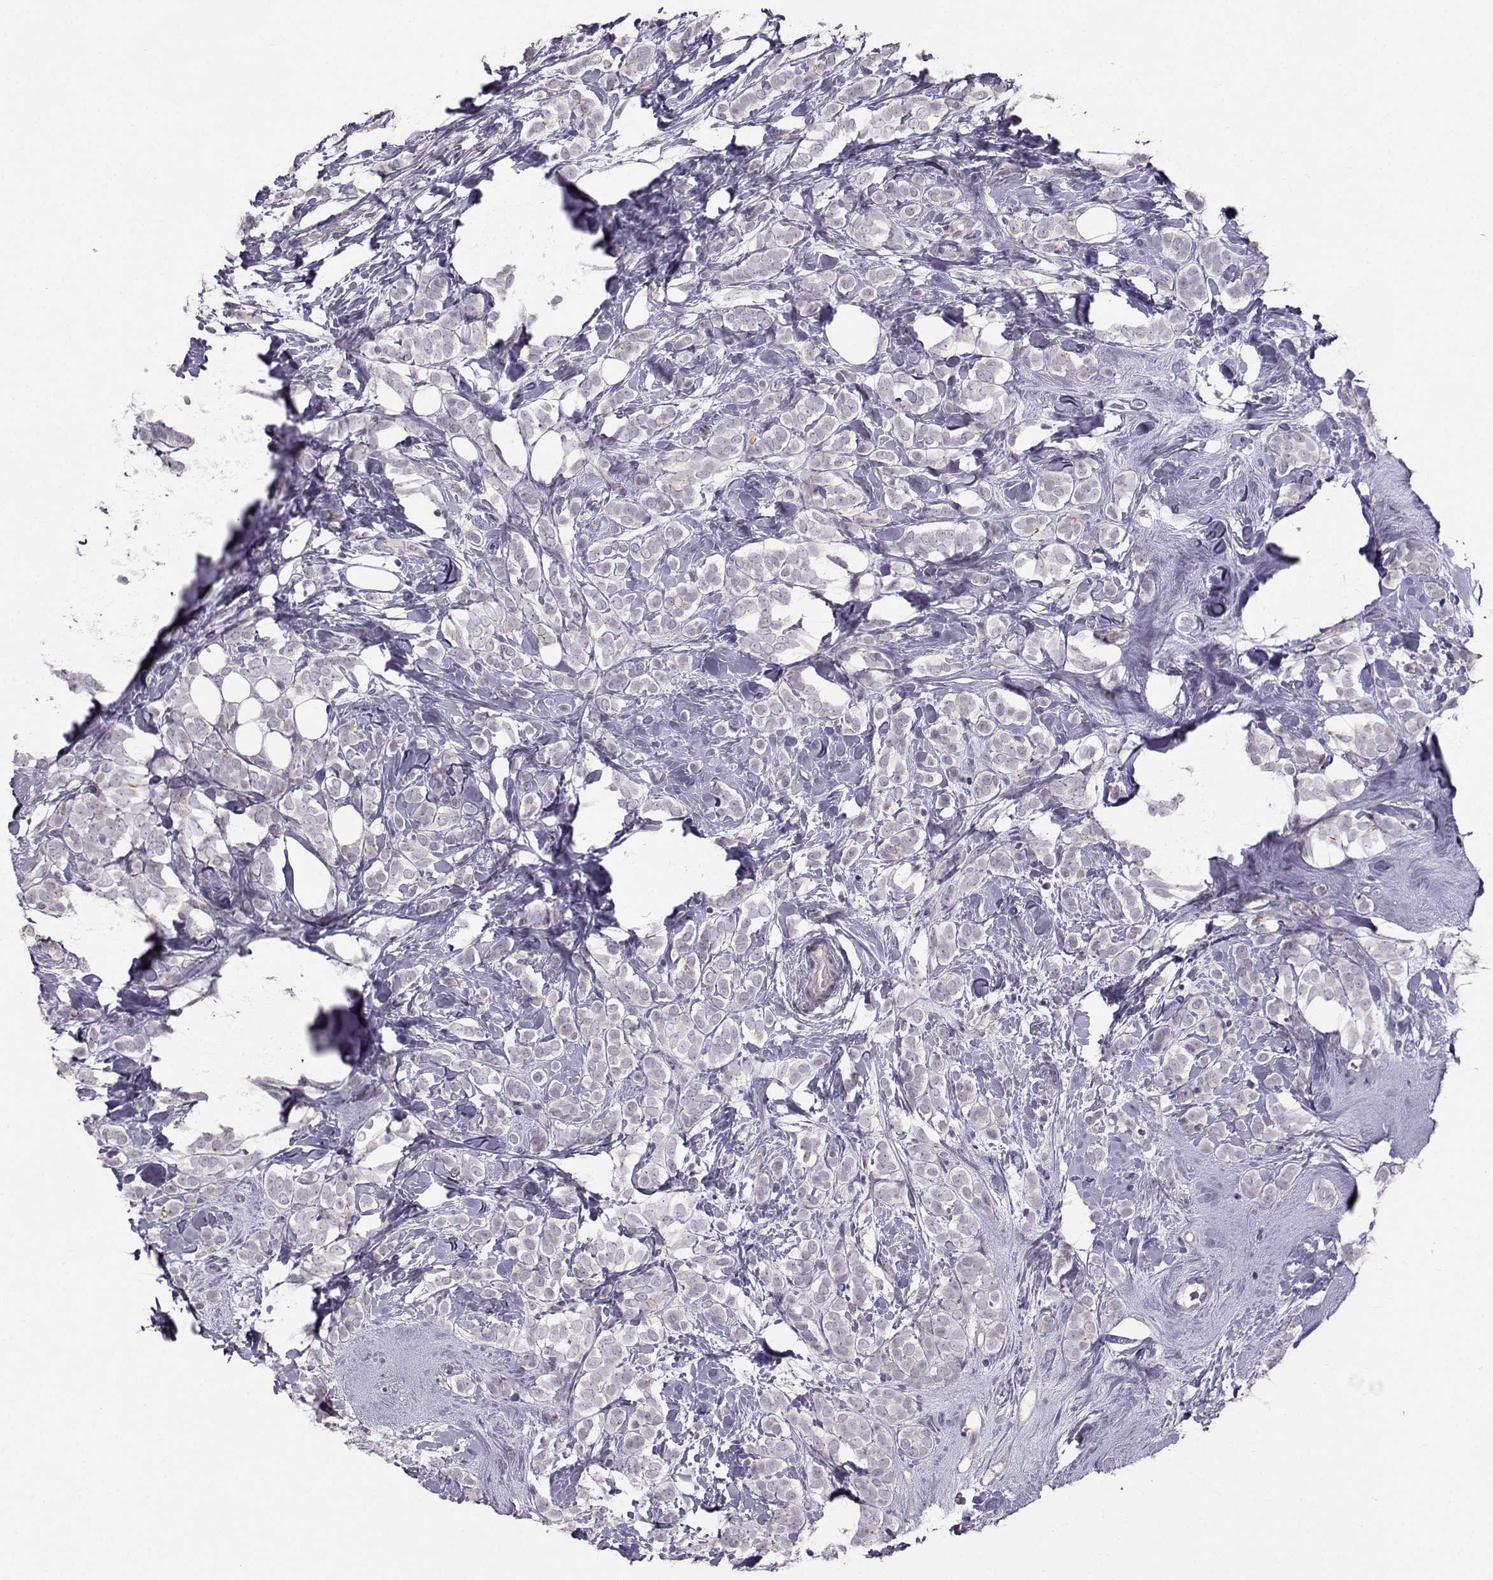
{"staining": {"intensity": "negative", "quantity": "none", "location": "none"}, "tissue": "breast cancer", "cell_type": "Tumor cells", "image_type": "cancer", "snomed": [{"axis": "morphology", "description": "Lobular carcinoma"}, {"axis": "topography", "description": "Breast"}], "caption": "This photomicrograph is of breast cancer stained with immunohistochemistry to label a protein in brown with the nuclei are counter-stained blue. There is no staining in tumor cells.", "gene": "MAST1", "patient": {"sex": "female", "age": 49}}